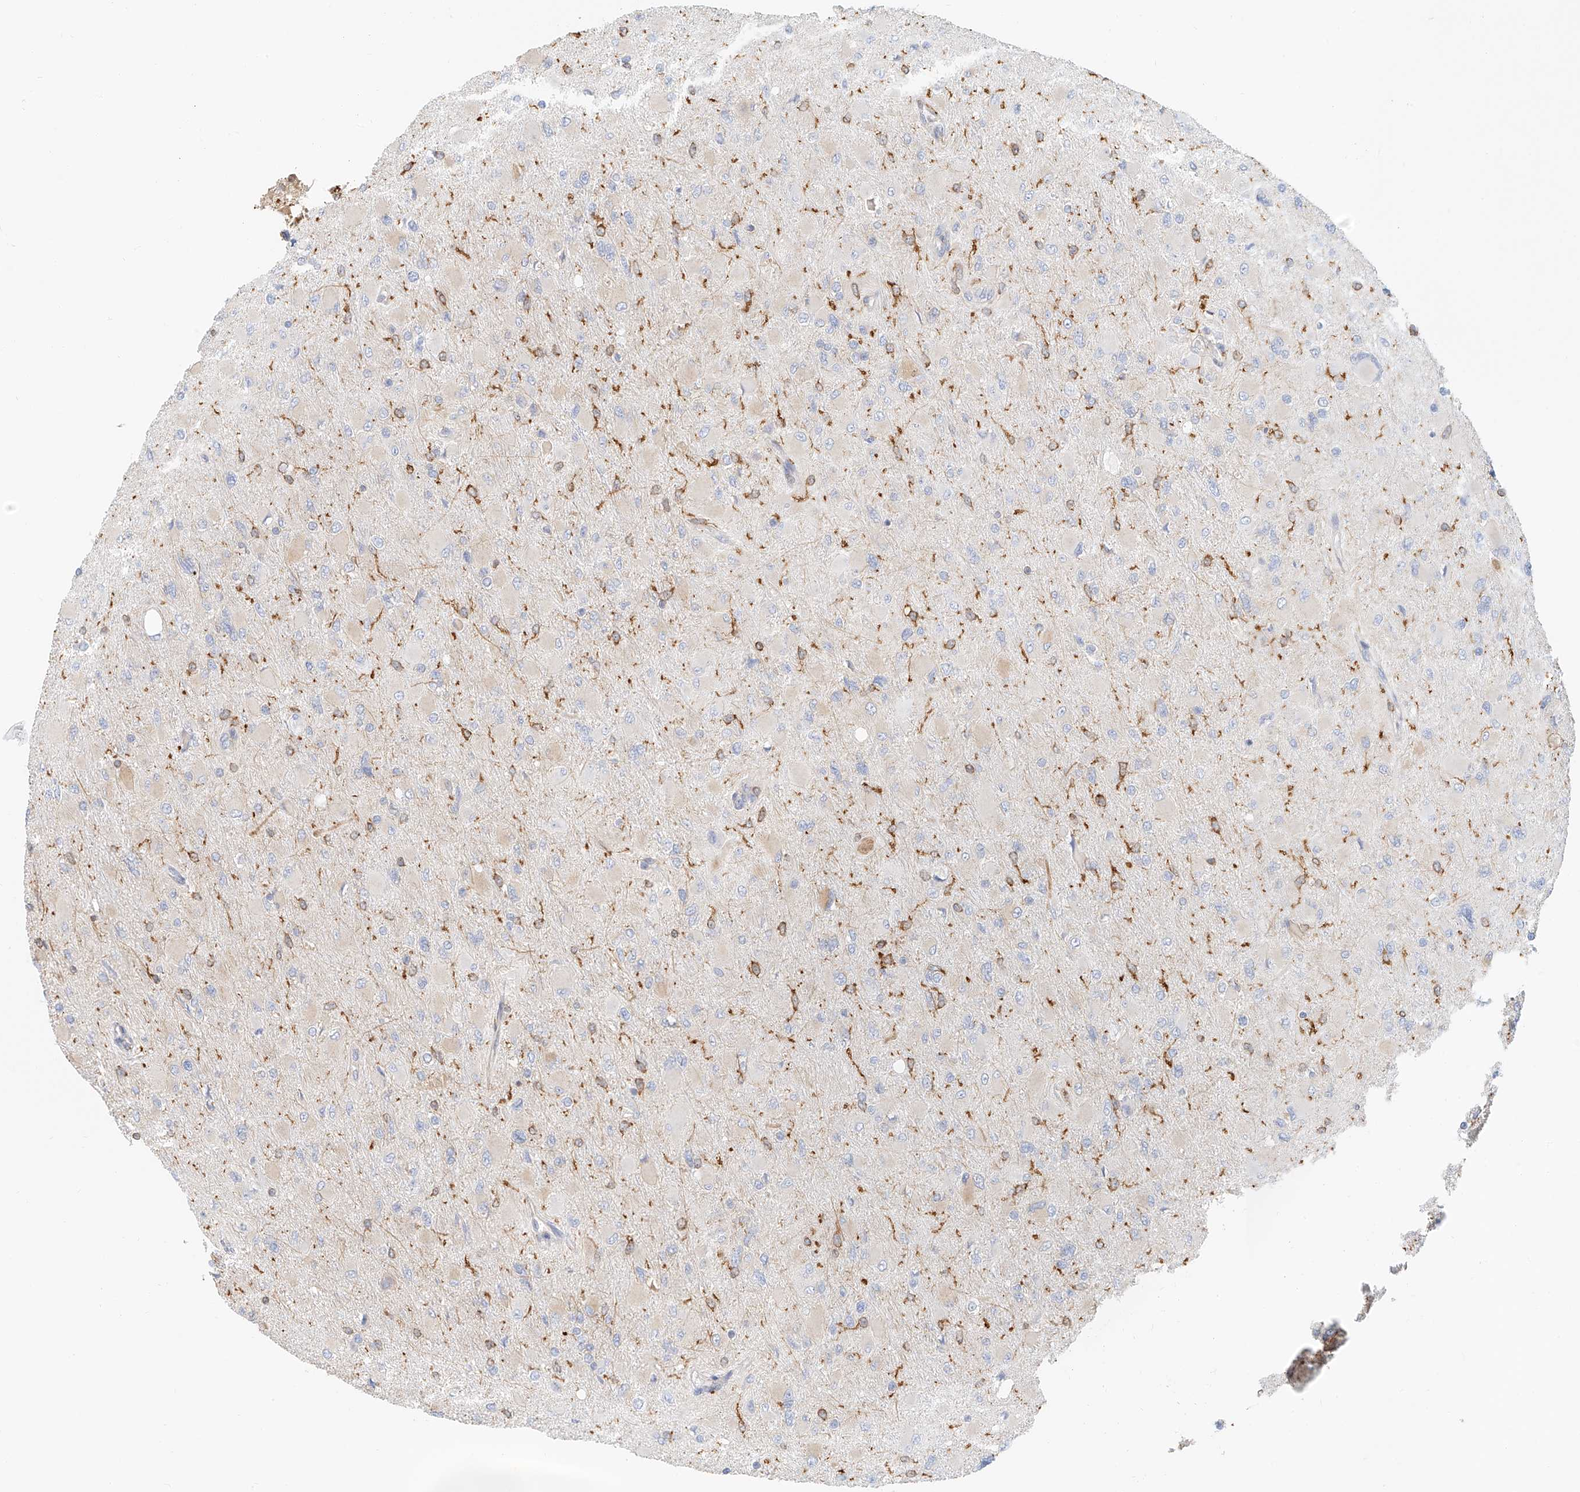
{"staining": {"intensity": "weak", "quantity": "<25%", "location": "cytoplasmic/membranous"}, "tissue": "glioma", "cell_type": "Tumor cells", "image_type": "cancer", "snomed": [{"axis": "morphology", "description": "Glioma, malignant, High grade"}, {"axis": "topography", "description": "Cerebral cortex"}], "caption": "Tumor cells are negative for protein expression in human high-grade glioma (malignant). The staining was performed using DAB to visualize the protein expression in brown, while the nuclei were stained in blue with hematoxylin (Magnification: 20x).", "gene": "DHRS7", "patient": {"sex": "female", "age": 36}}